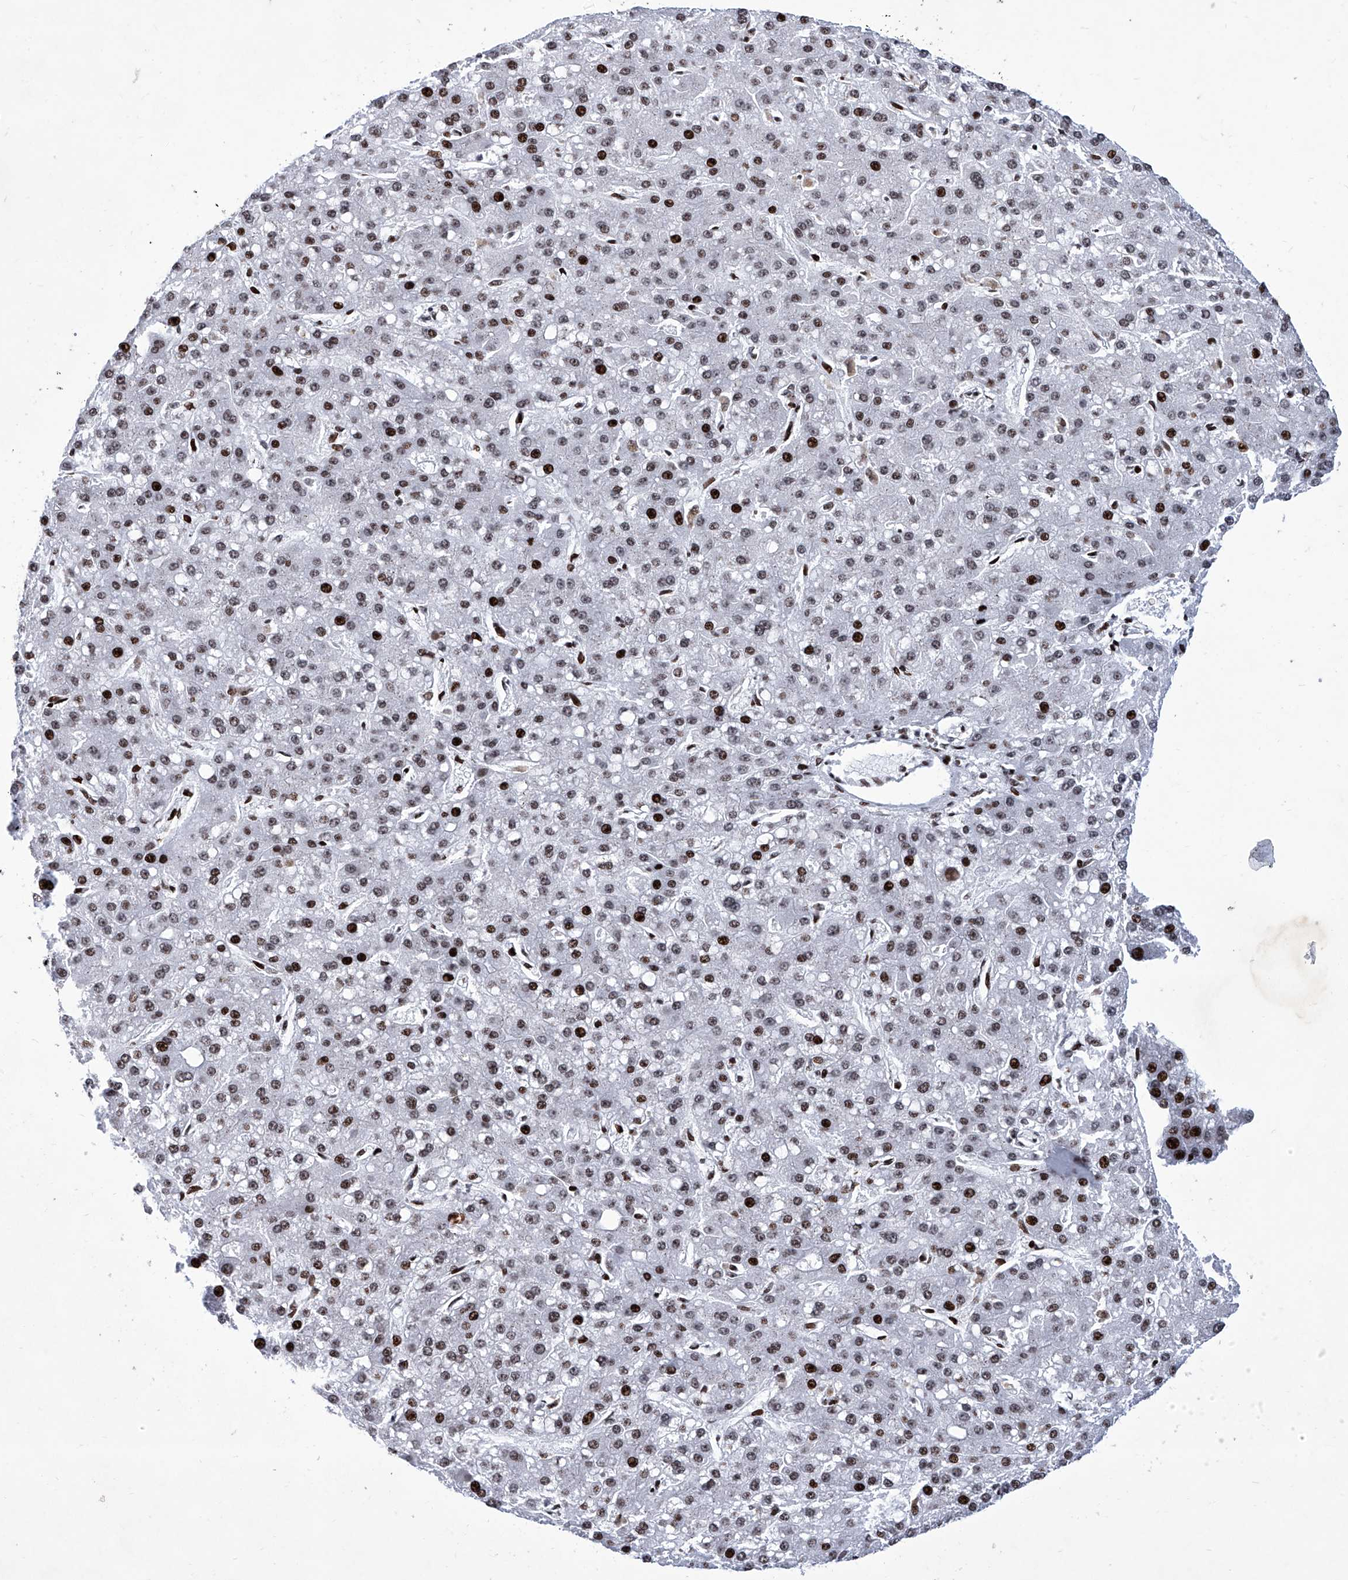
{"staining": {"intensity": "strong", "quantity": "25%-75%", "location": "nuclear"}, "tissue": "liver cancer", "cell_type": "Tumor cells", "image_type": "cancer", "snomed": [{"axis": "morphology", "description": "Carcinoma, Hepatocellular, NOS"}, {"axis": "topography", "description": "Liver"}], "caption": "Immunohistochemistry (IHC) (DAB) staining of liver hepatocellular carcinoma reveals strong nuclear protein staining in approximately 25%-75% of tumor cells.", "gene": "HEY2", "patient": {"sex": "male", "age": 67}}